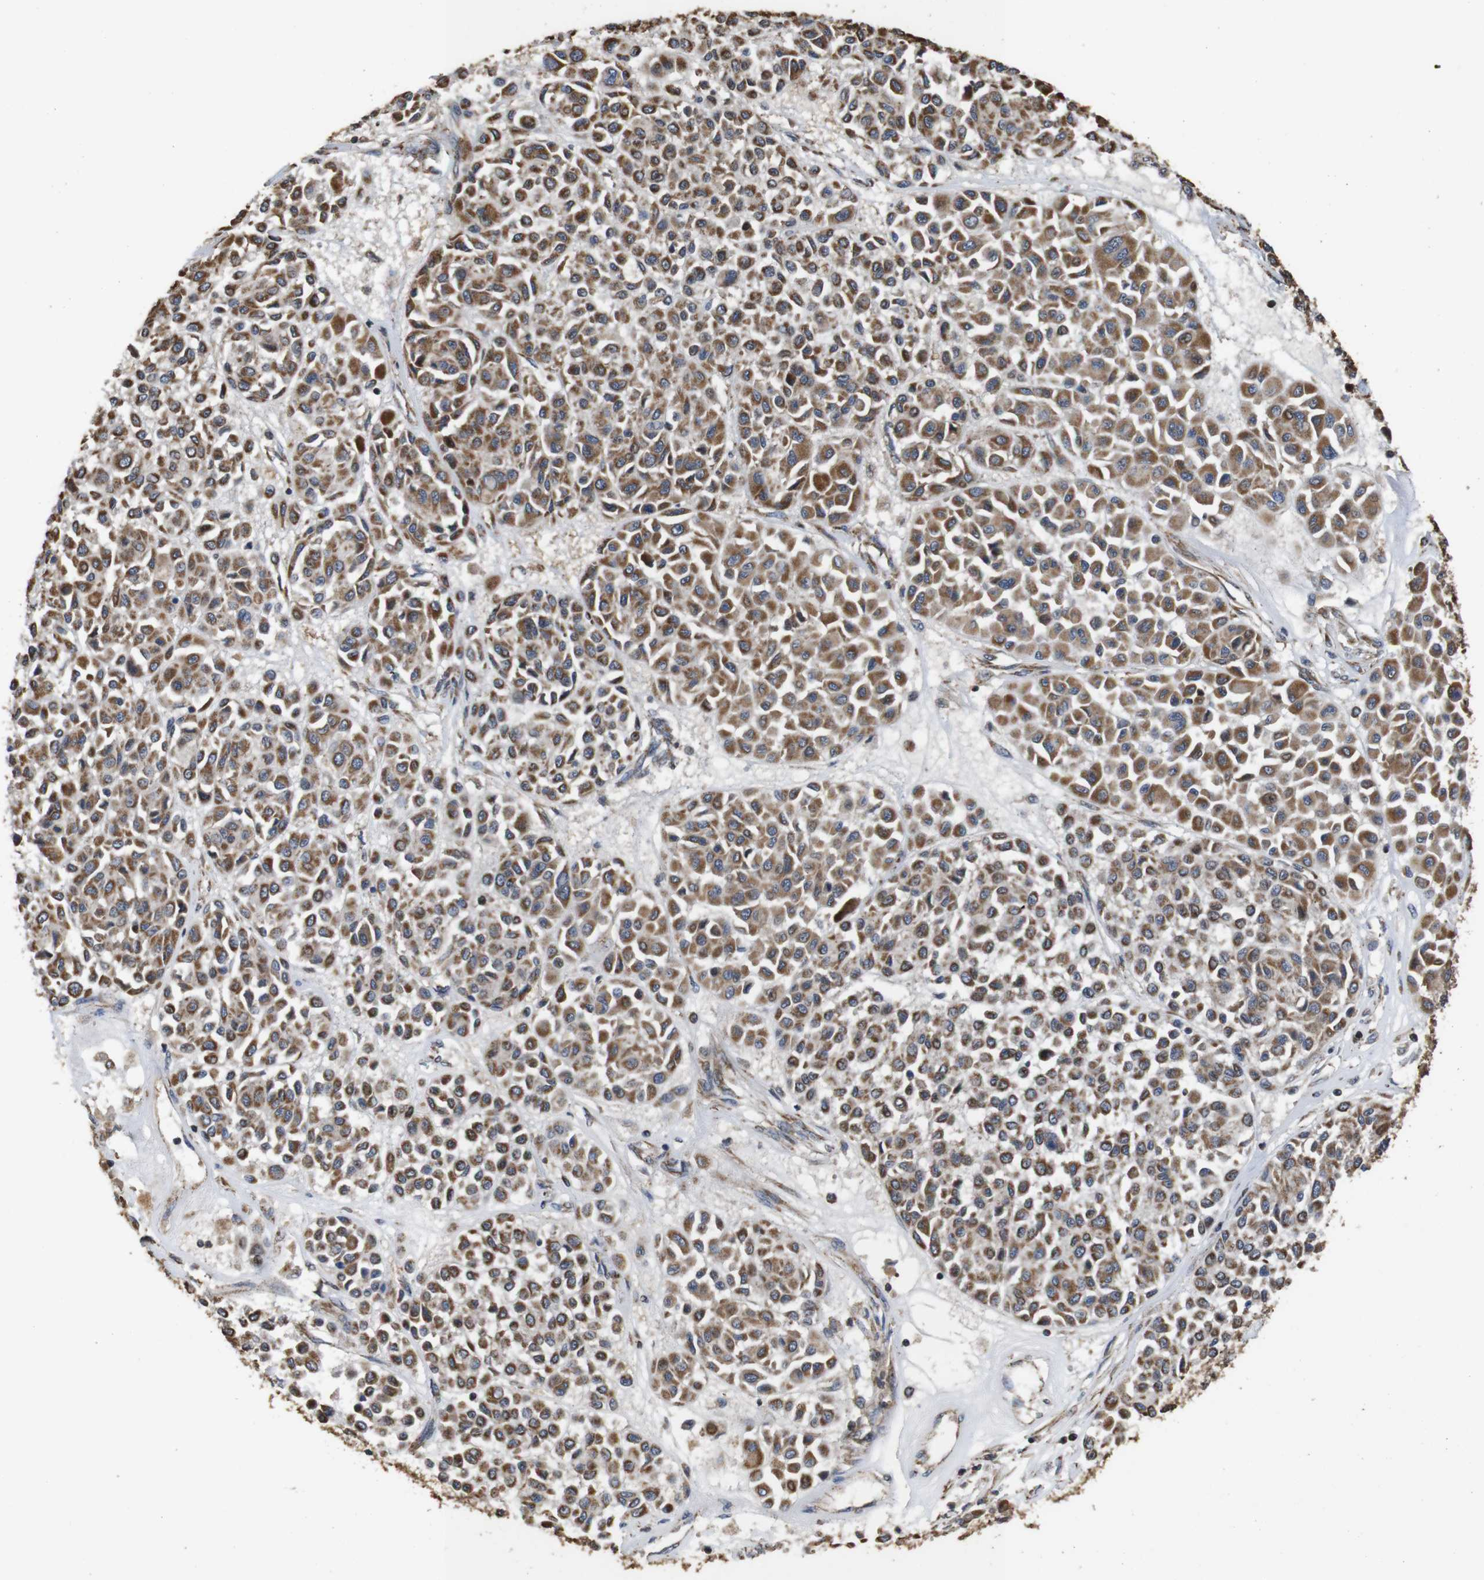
{"staining": {"intensity": "moderate", "quantity": "25%-75%", "location": "cytoplasmic/membranous"}, "tissue": "melanoma", "cell_type": "Tumor cells", "image_type": "cancer", "snomed": [{"axis": "morphology", "description": "Malignant melanoma, Metastatic site"}, {"axis": "topography", "description": "Soft tissue"}], "caption": "Human malignant melanoma (metastatic site) stained with a brown dye exhibits moderate cytoplasmic/membranous positive expression in about 25%-75% of tumor cells.", "gene": "SNN", "patient": {"sex": "male", "age": 41}}